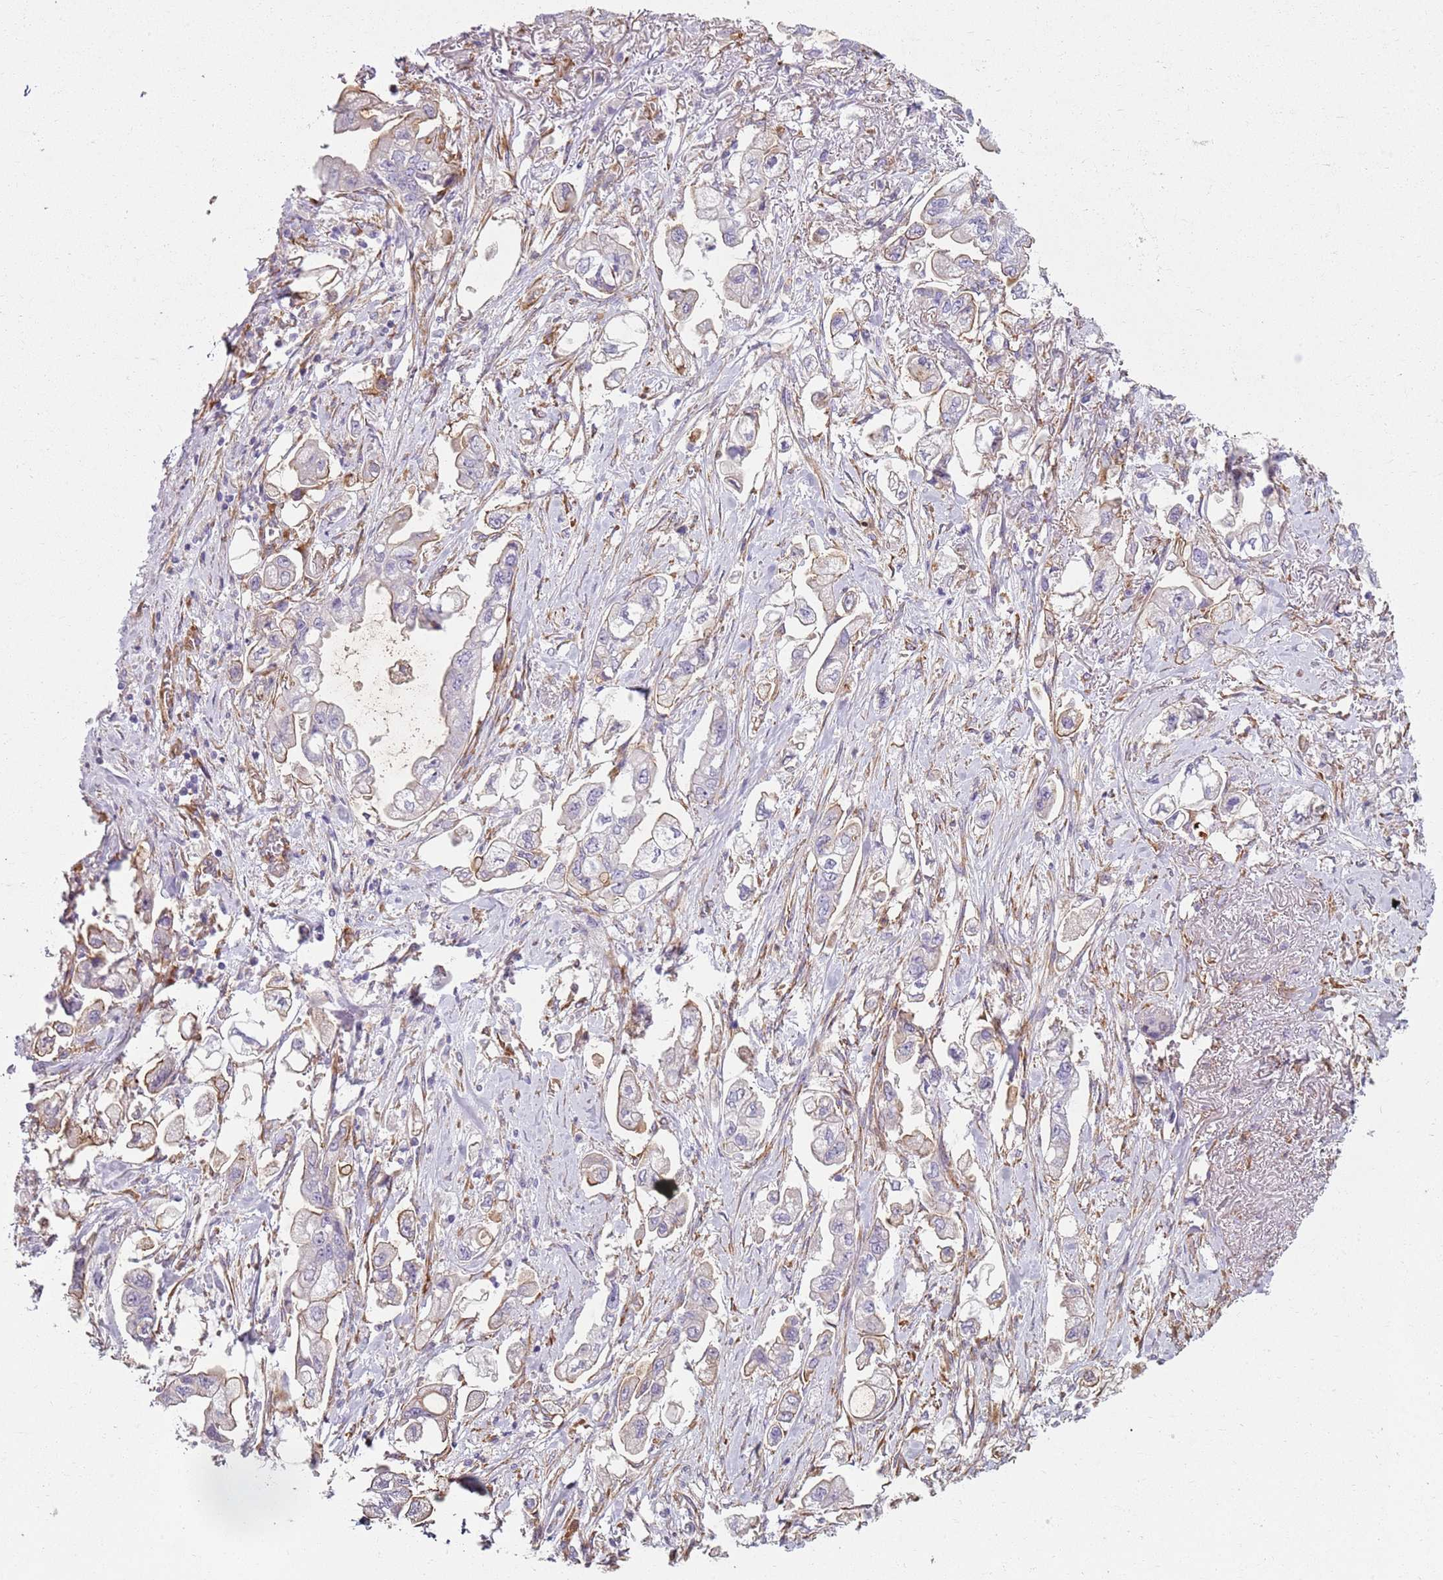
{"staining": {"intensity": "negative", "quantity": "none", "location": "none"}, "tissue": "stomach cancer", "cell_type": "Tumor cells", "image_type": "cancer", "snomed": [{"axis": "morphology", "description": "Adenocarcinoma, NOS"}, {"axis": "topography", "description": "Stomach"}], "caption": "Protein analysis of stomach cancer reveals no significant positivity in tumor cells.", "gene": "PHLPP2", "patient": {"sex": "male", "age": 62}}